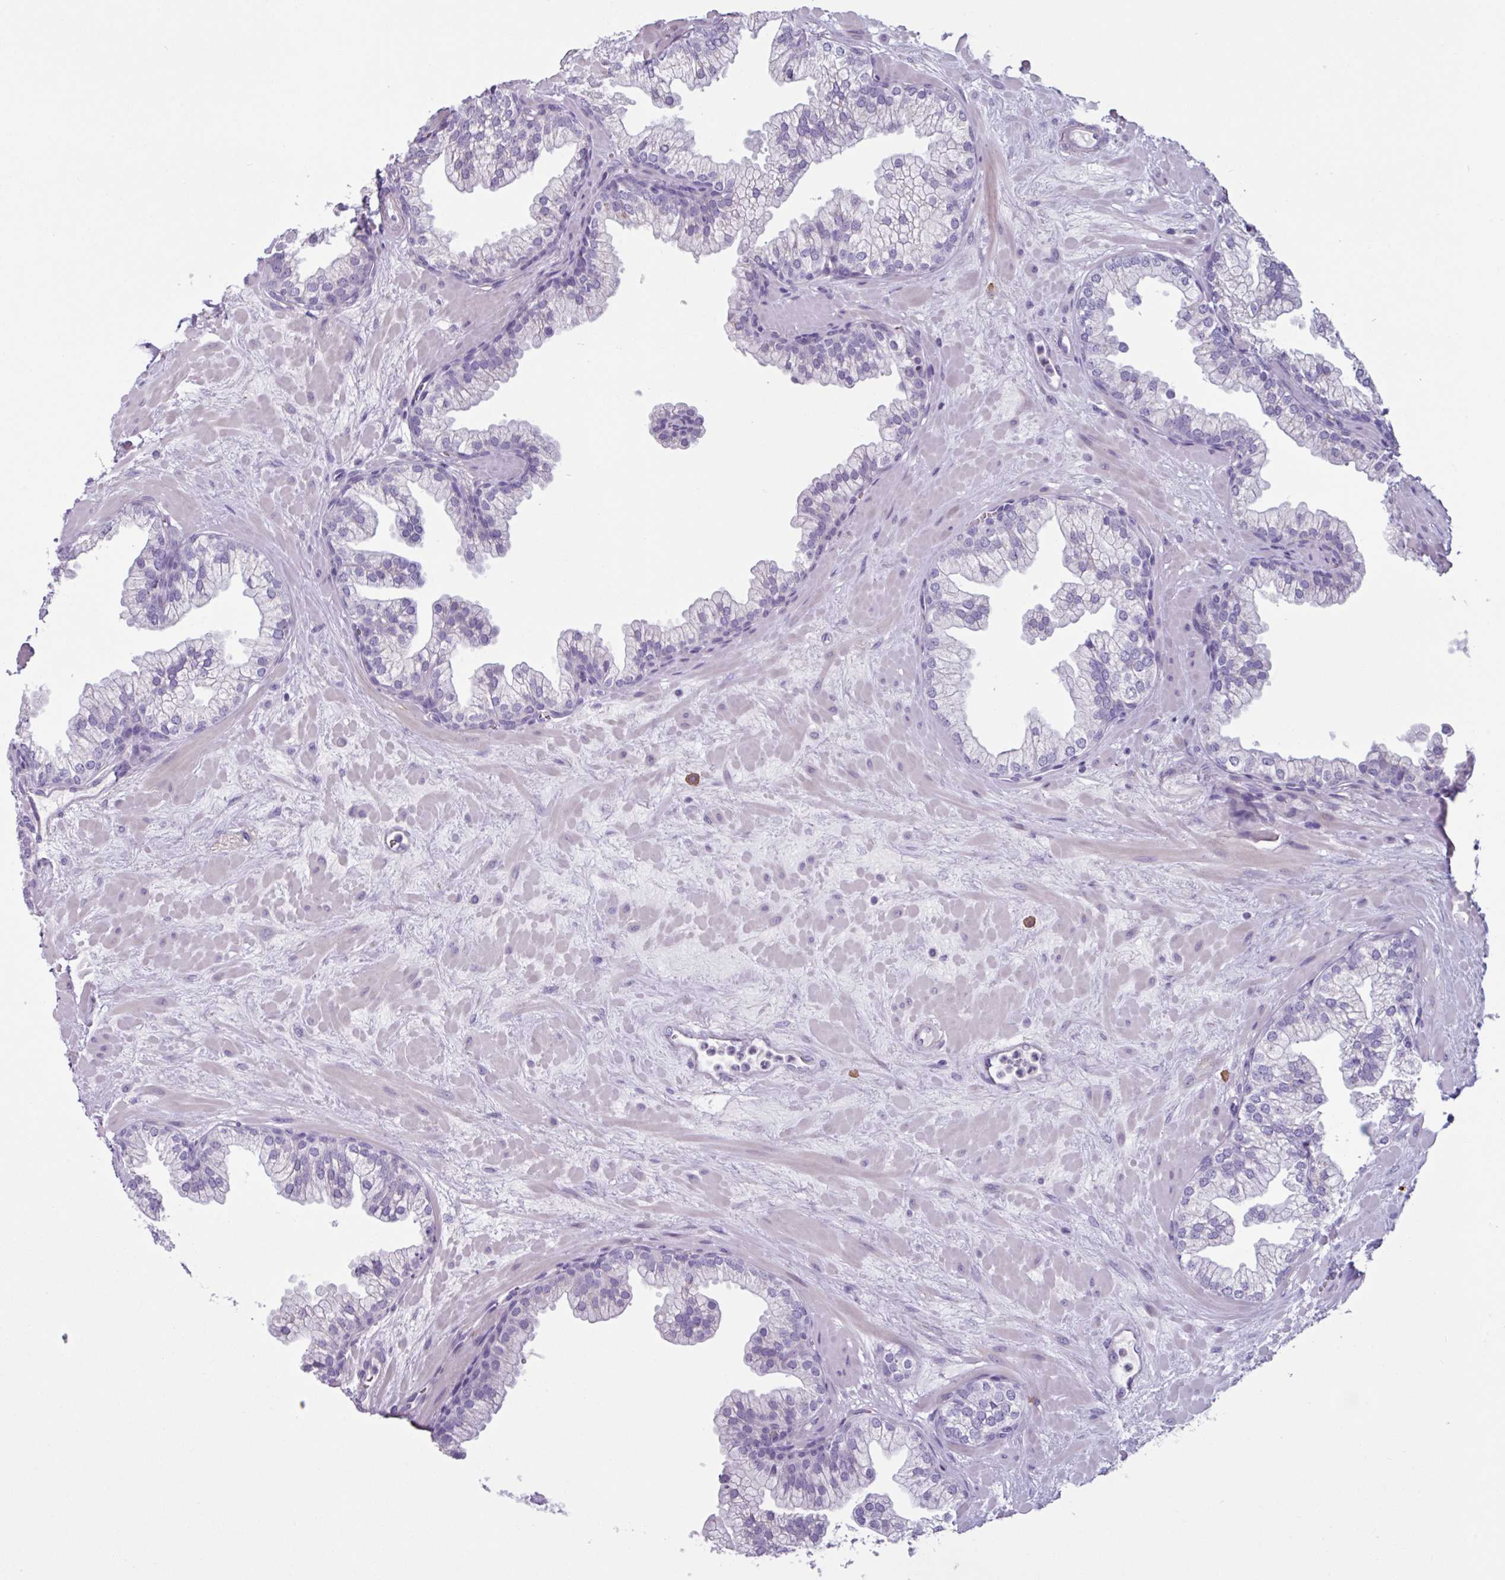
{"staining": {"intensity": "negative", "quantity": "none", "location": "none"}, "tissue": "prostate", "cell_type": "Glandular cells", "image_type": "normal", "snomed": [{"axis": "morphology", "description": "Normal tissue, NOS"}, {"axis": "topography", "description": "Prostate"}, {"axis": "topography", "description": "Peripheral nerve tissue"}], "caption": "Immunohistochemistry (IHC) histopathology image of unremarkable prostate: prostate stained with DAB demonstrates no significant protein positivity in glandular cells.", "gene": "ADGRE1", "patient": {"sex": "male", "age": 61}}